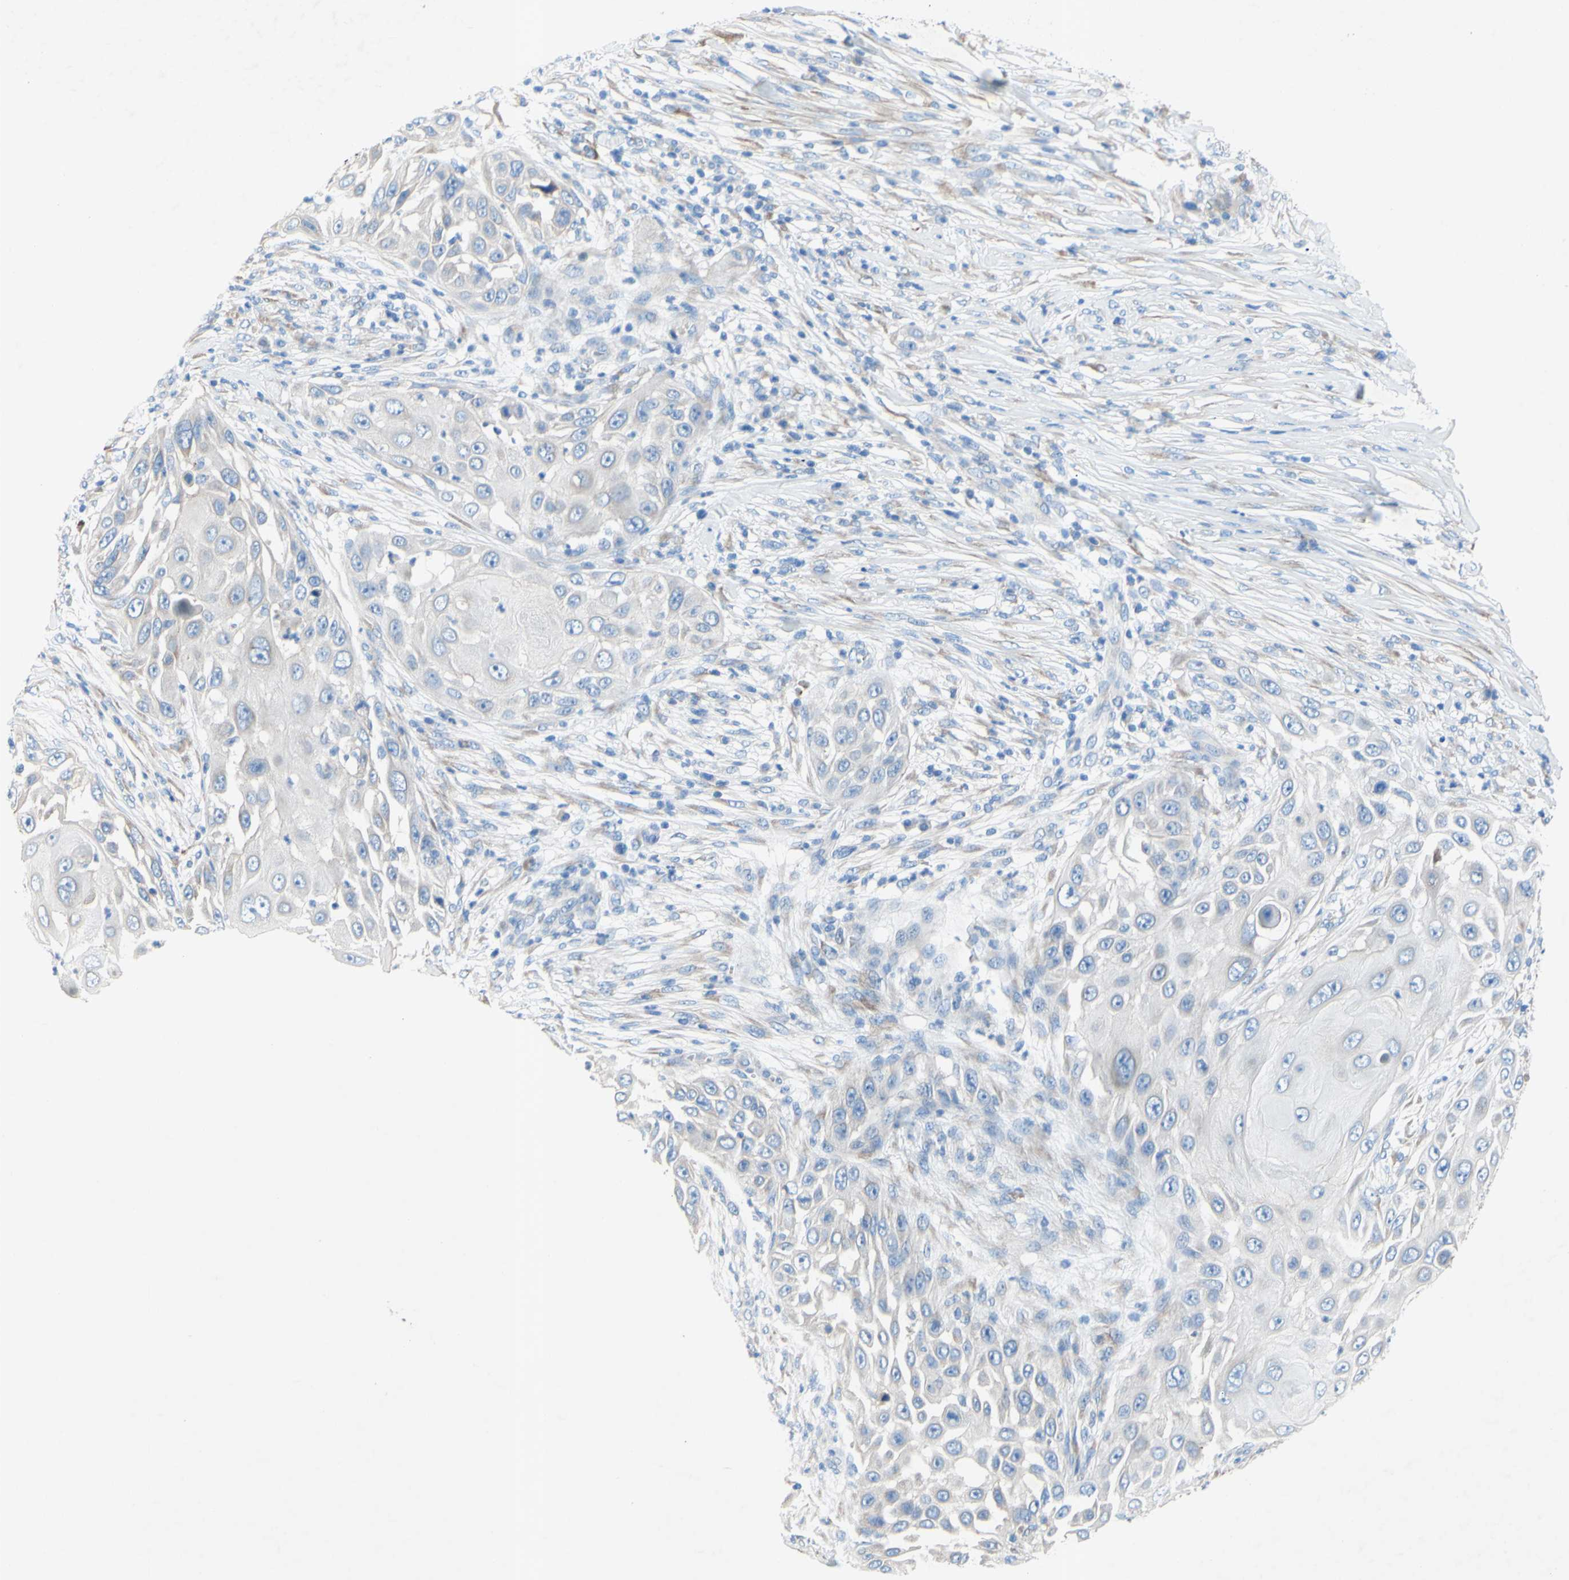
{"staining": {"intensity": "negative", "quantity": "none", "location": "none"}, "tissue": "skin cancer", "cell_type": "Tumor cells", "image_type": "cancer", "snomed": [{"axis": "morphology", "description": "Squamous cell carcinoma, NOS"}, {"axis": "topography", "description": "Skin"}], "caption": "High magnification brightfield microscopy of skin cancer (squamous cell carcinoma) stained with DAB (3,3'-diaminobenzidine) (brown) and counterstained with hematoxylin (blue): tumor cells show no significant expression. Brightfield microscopy of immunohistochemistry stained with DAB (brown) and hematoxylin (blue), captured at high magnification.", "gene": "TMIGD2", "patient": {"sex": "female", "age": 44}}